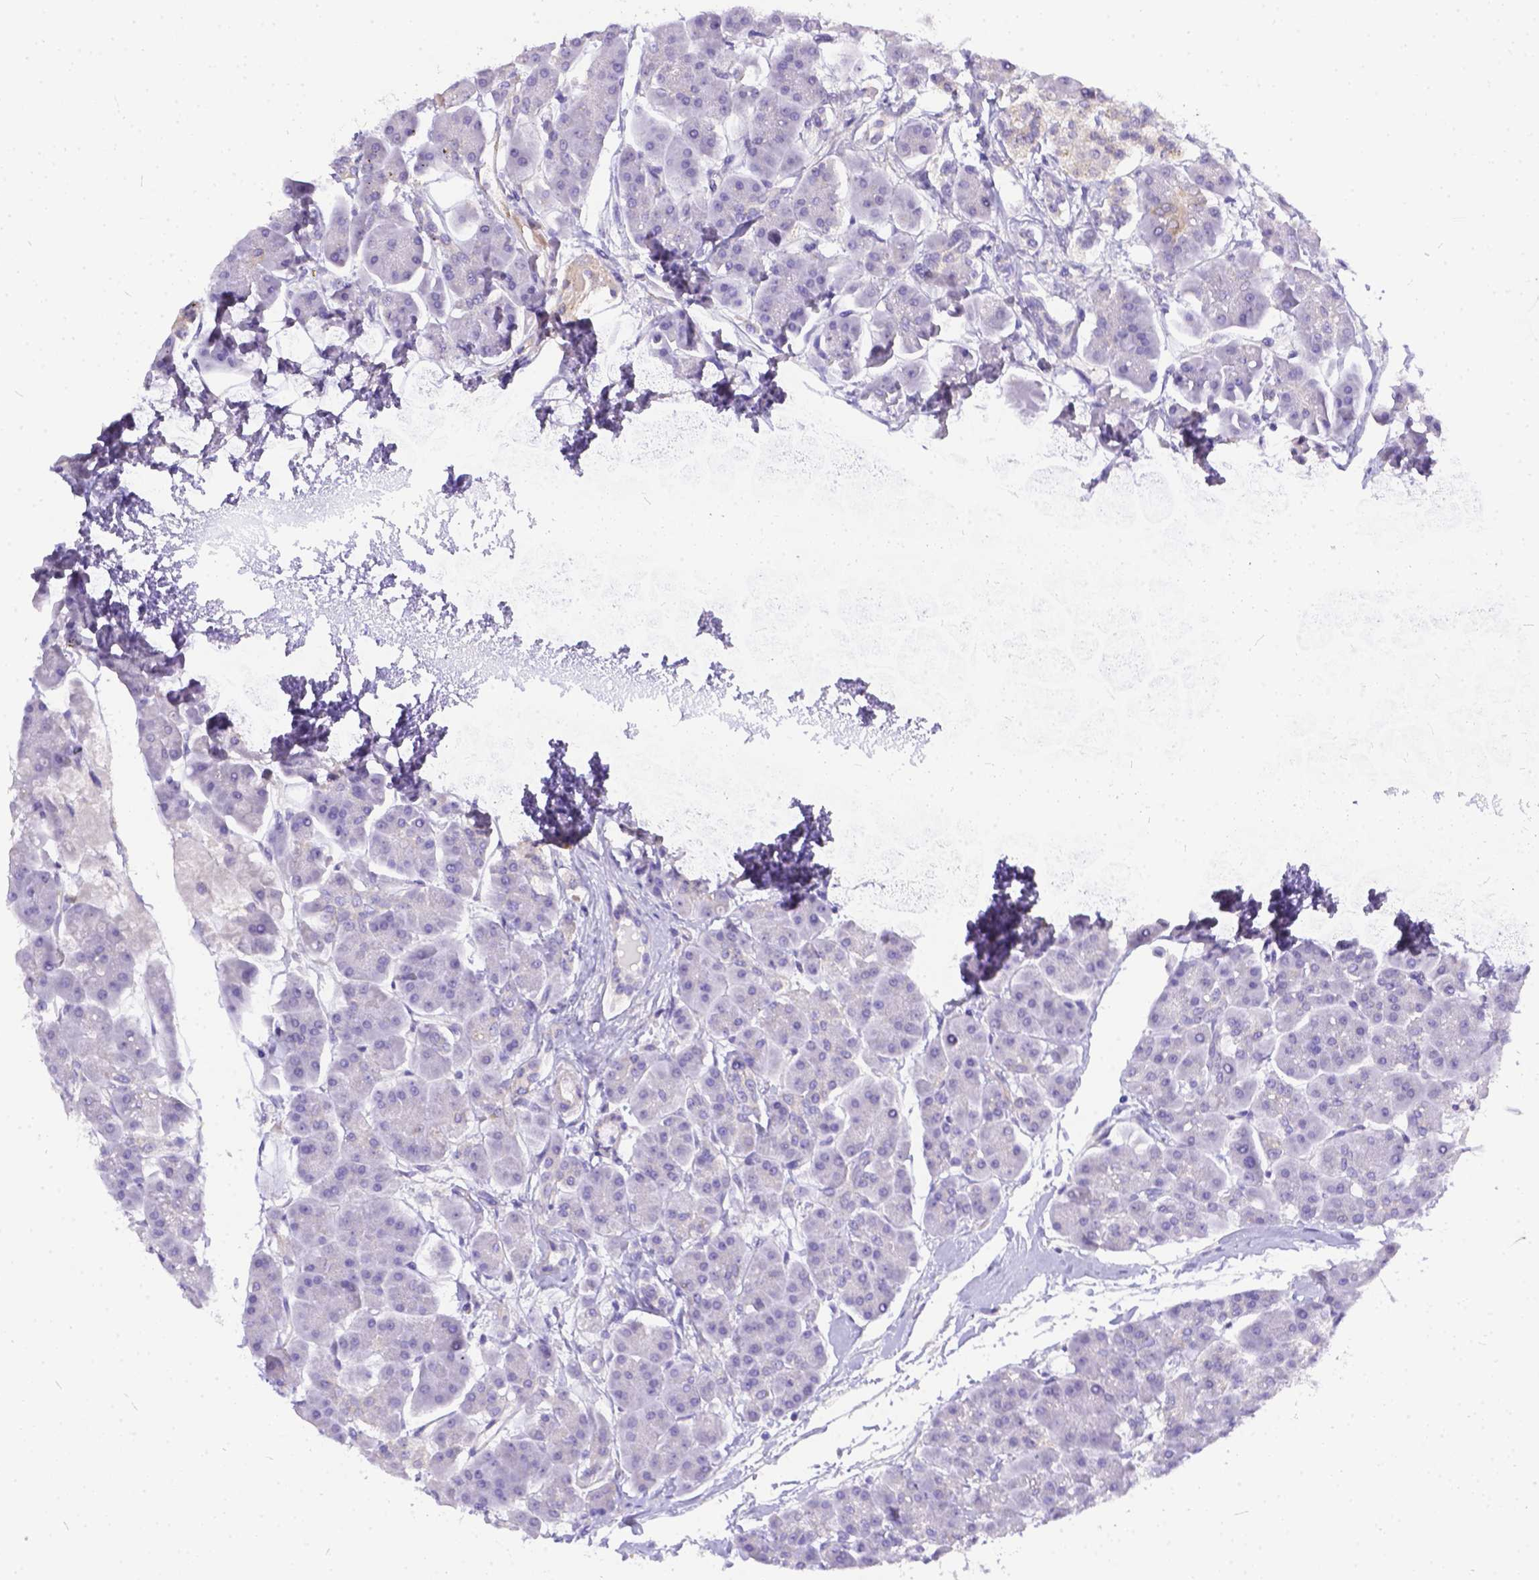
{"staining": {"intensity": "negative", "quantity": "none", "location": "none"}, "tissue": "pancreas", "cell_type": "Exocrine glandular cells", "image_type": "normal", "snomed": [{"axis": "morphology", "description": "Normal tissue, NOS"}, {"axis": "topography", "description": "Adipose tissue"}, {"axis": "topography", "description": "Pancreas"}, {"axis": "topography", "description": "Peripheral nerve tissue"}], "caption": "The histopathology image reveals no staining of exocrine glandular cells in normal pancreas.", "gene": "DLEC1", "patient": {"sex": "female", "age": 58}}